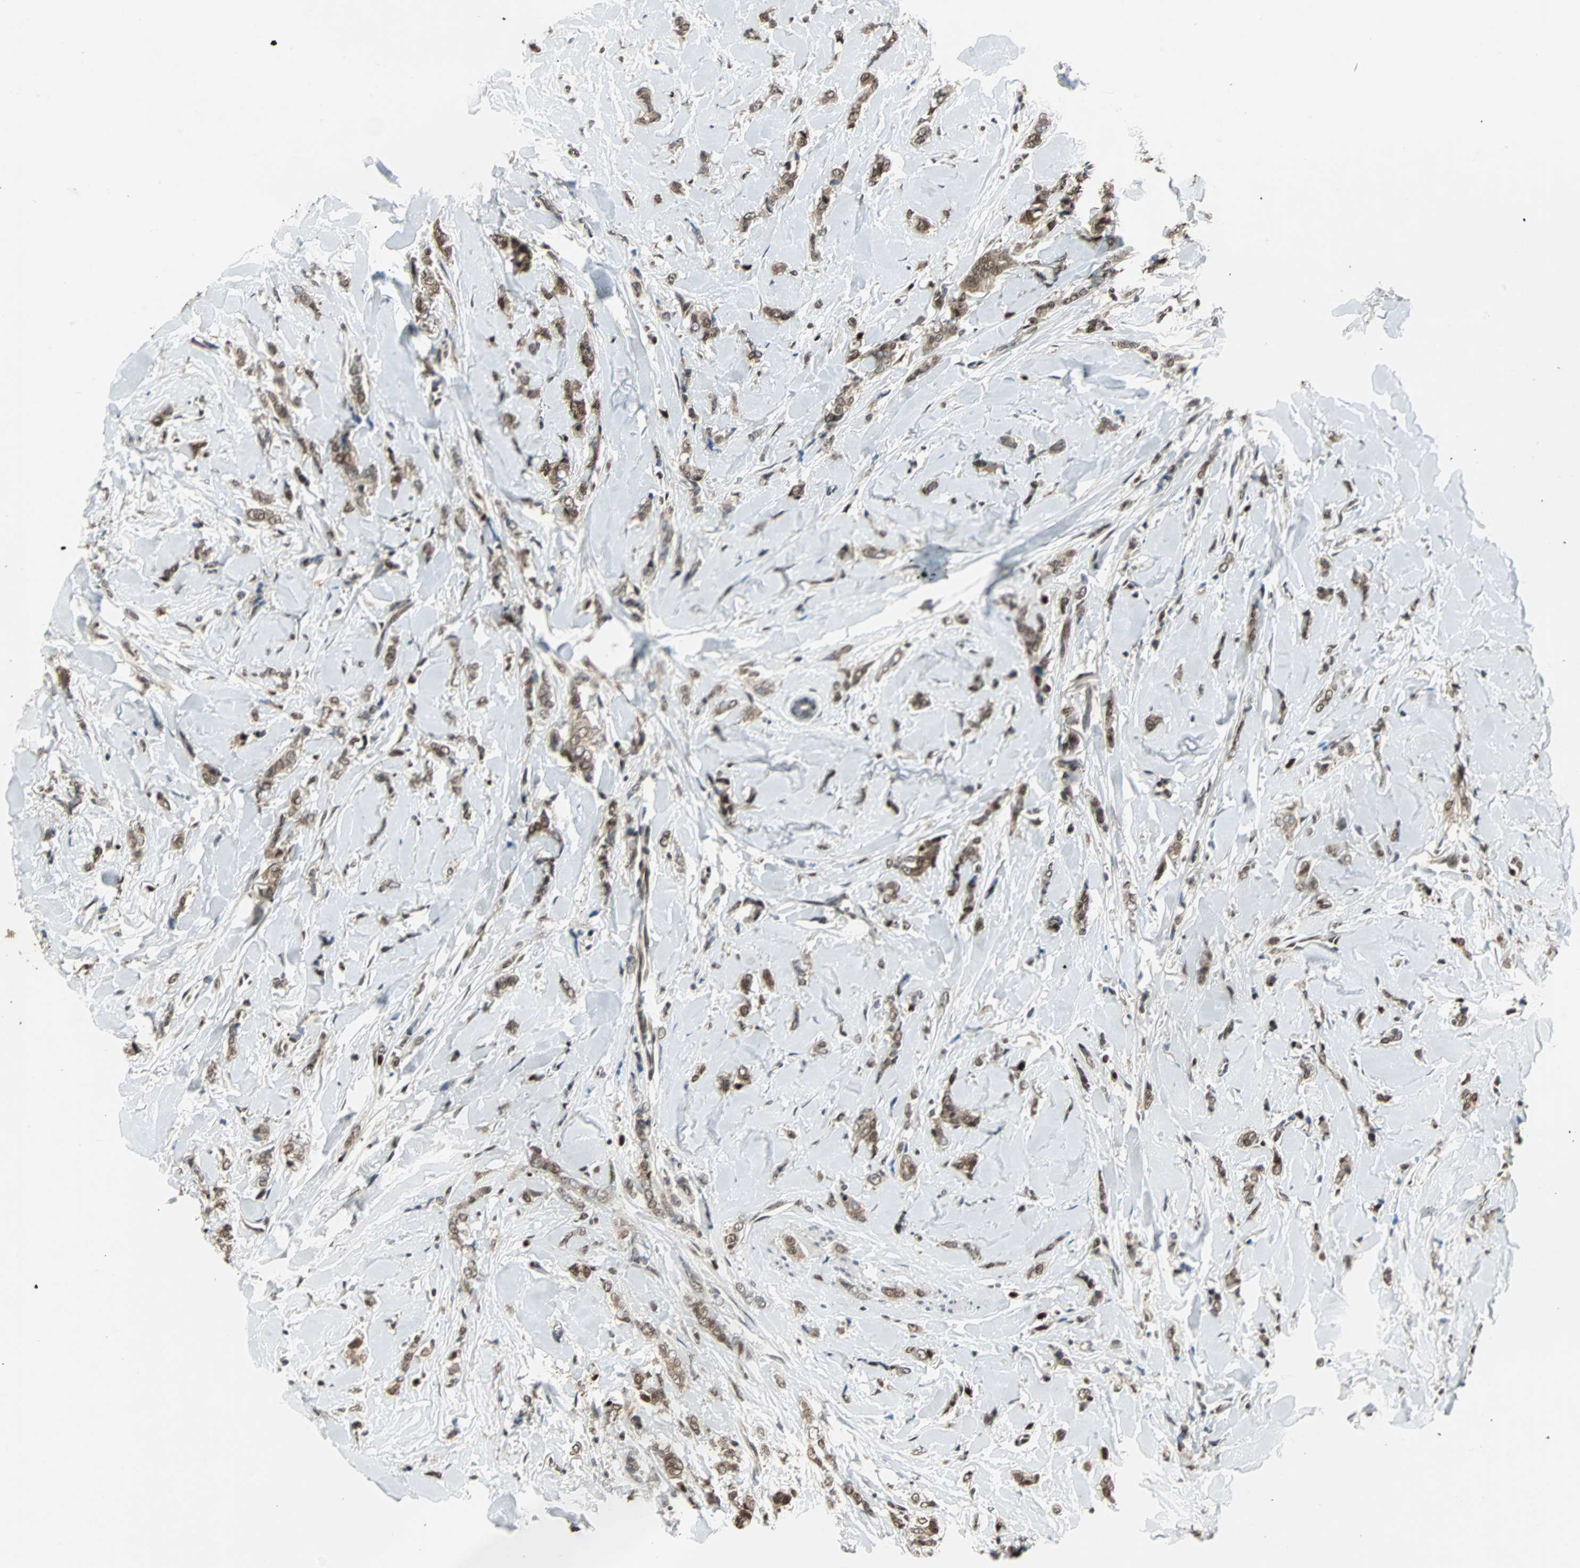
{"staining": {"intensity": "strong", "quantity": ">75%", "location": "cytoplasmic/membranous,nuclear"}, "tissue": "breast cancer", "cell_type": "Tumor cells", "image_type": "cancer", "snomed": [{"axis": "morphology", "description": "Lobular carcinoma"}, {"axis": "topography", "description": "Skin"}, {"axis": "topography", "description": "Breast"}], "caption": "An immunohistochemistry histopathology image of neoplastic tissue is shown. Protein staining in brown highlights strong cytoplasmic/membranous and nuclear positivity in lobular carcinoma (breast) within tumor cells.", "gene": "ACLY", "patient": {"sex": "female", "age": 46}}